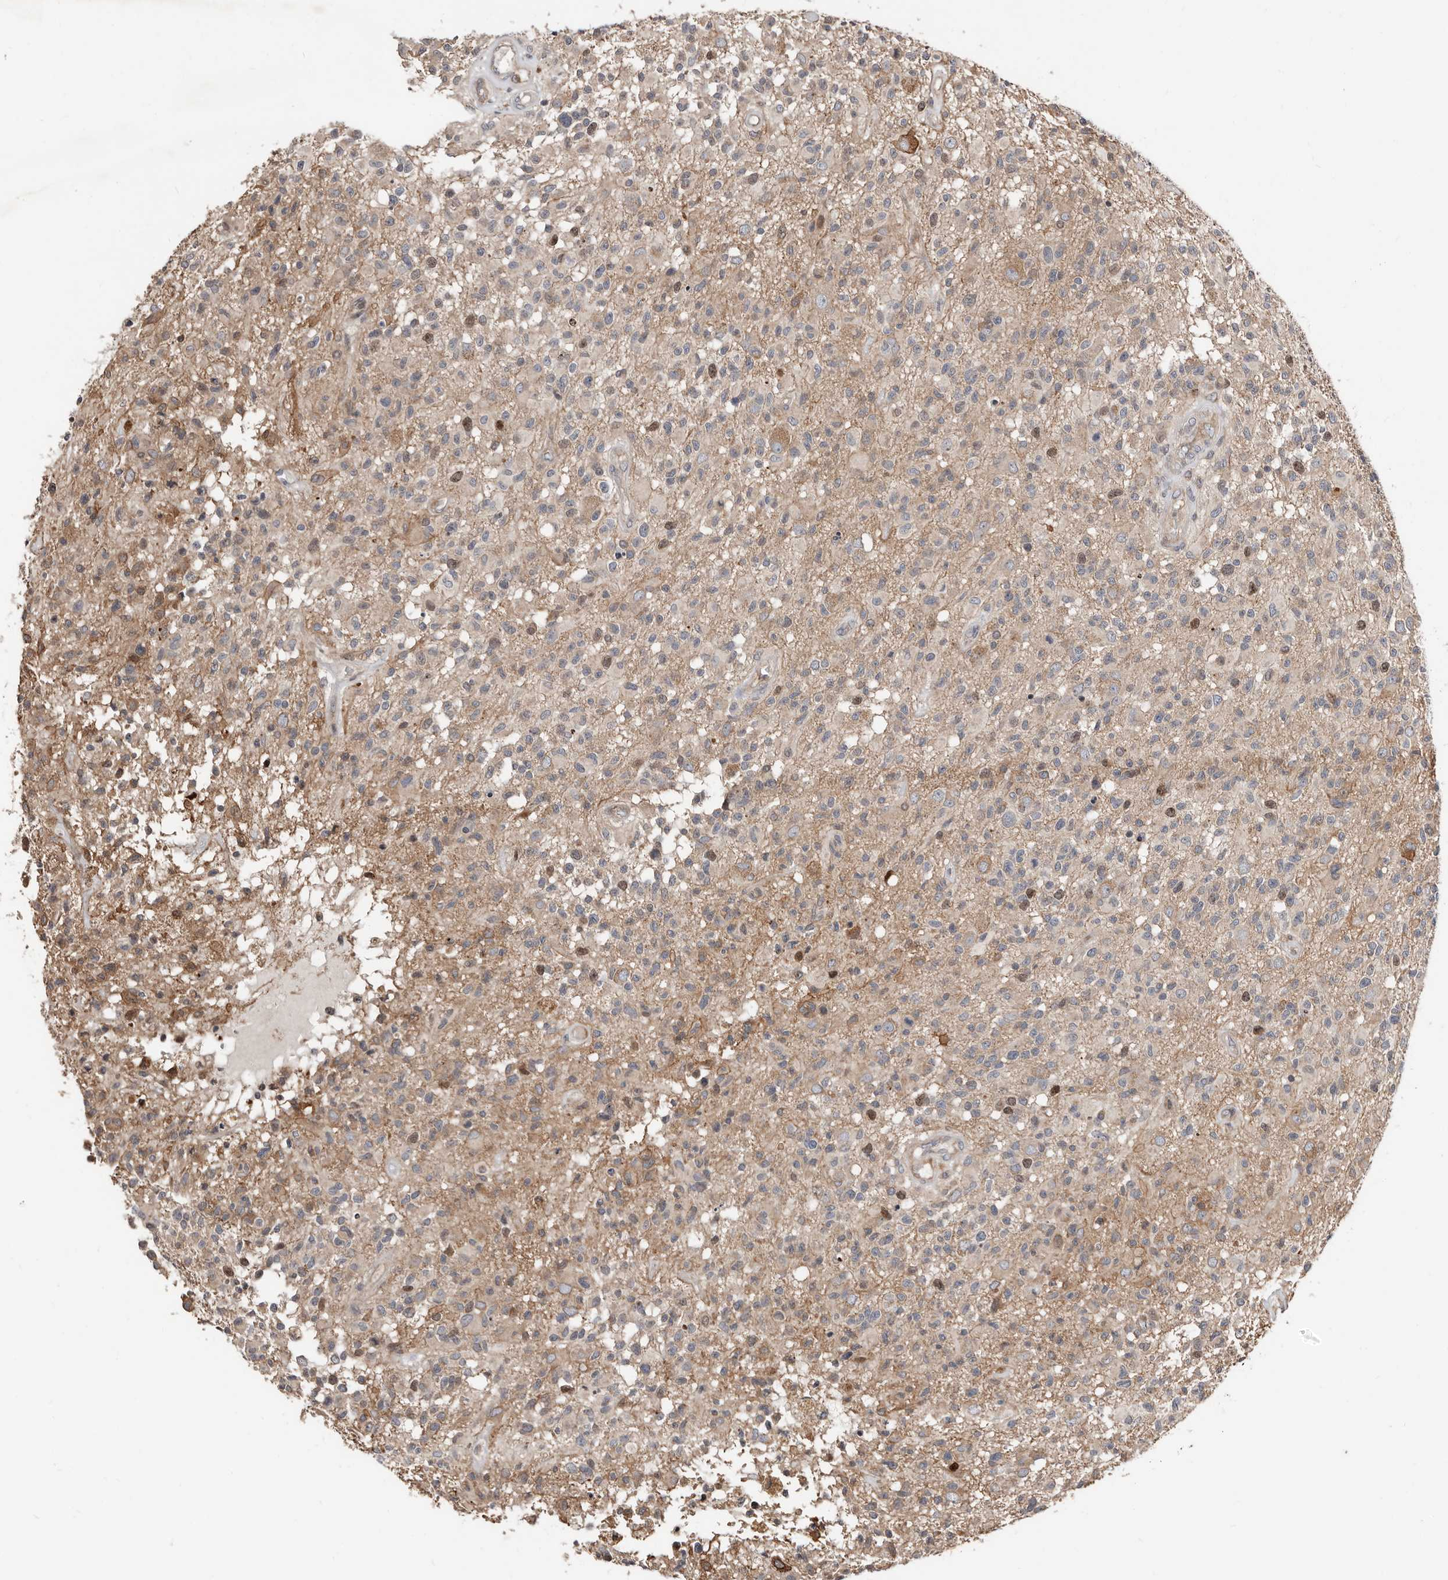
{"staining": {"intensity": "weak", "quantity": "<25%", "location": "cytoplasmic/membranous,nuclear"}, "tissue": "glioma", "cell_type": "Tumor cells", "image_type": "cancer", "snomed": [{"axis": "morphology", "description": "Glioma, malignant, High grade"}, {"axis": "morphology", "description": "Glioblastoma, NOS"}, {"axis": "topography", "description": "Brain"}], "caption": "Immunohistochemistry of malignant glioma (high-grade) reveals no staining in tumor cells.", "gene": "SMYD4", "patient": {"sex": "male", "age": 60}}